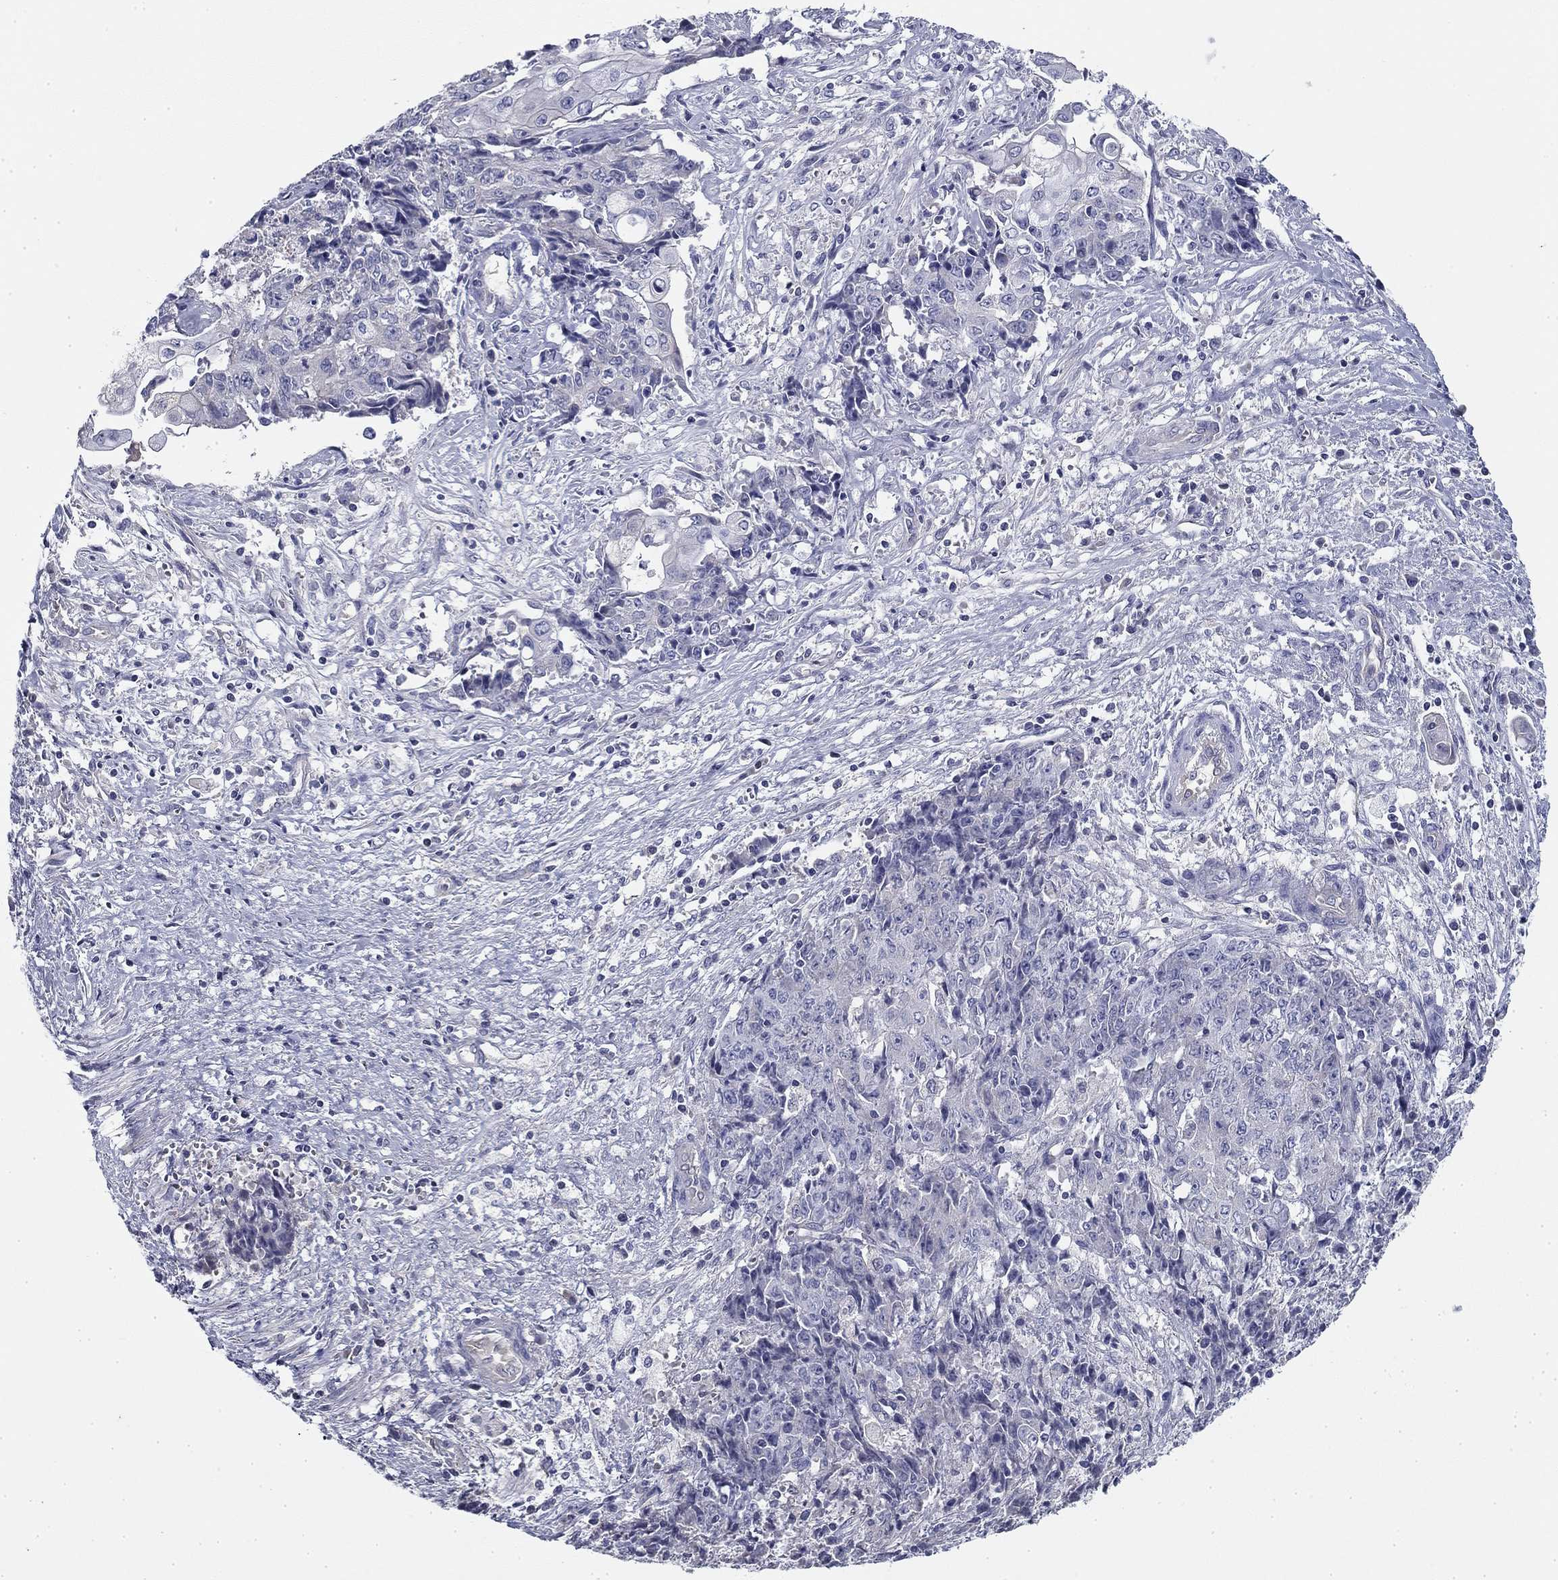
{"staining": {"intensity": "negative", "quantity": "none", "location": "none"}, "tissue": "ovarian cancer", "cell_type": "Tumor cells", "image_type": "cancer", "snomed": [{"axis": "morphology", "description": "Carcinoma, endometroid"}, {"axis": "topography", "description": "Ovary"}], "caption": "DAB (3,3'-diaminobenzidine) immunohistochemical staining of human ovarian cancer reveals no significant expression in tumor cells.", "gene": "CPLX4", "patient": {"sex": "female", "age": 42}}